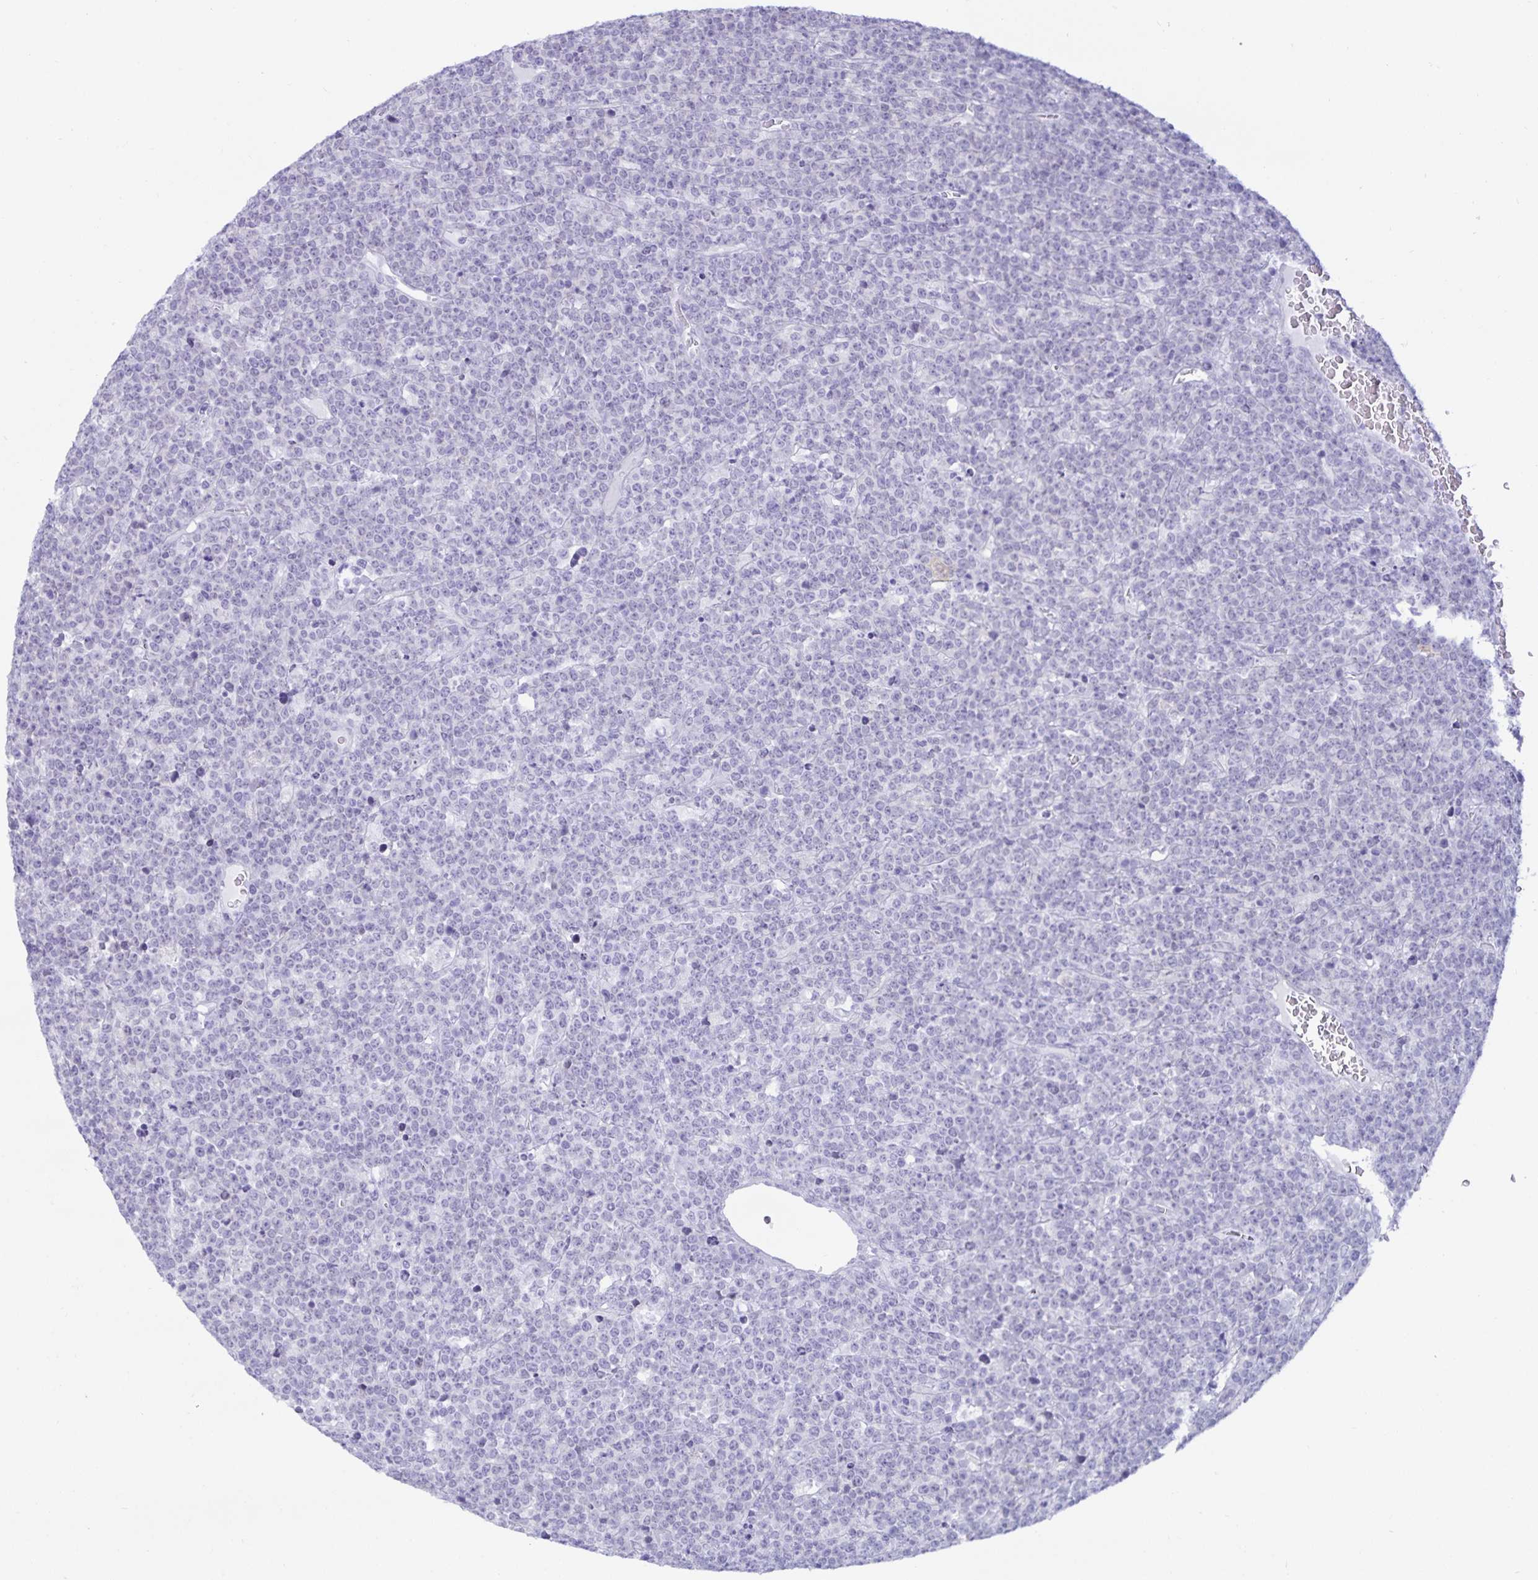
{"staining": {"intensity": "negative", "quantity": "none", "location": "none"}, "tissue": "lymphoma", "cell_type": "Tumor cells", "image_type": "cancer", "snomed": [{"axis": "morphology", "description": "Malignant lymphoma, non-Hodgkin's type, High grade"}, {"axis": "topography", "description": "Ovary"}], "caption": "Histopathology image shows no significant protein staining in tumor cells of lymphoma.", "gene": "MON2", "patient": {"sex": "female", "age": 56}}